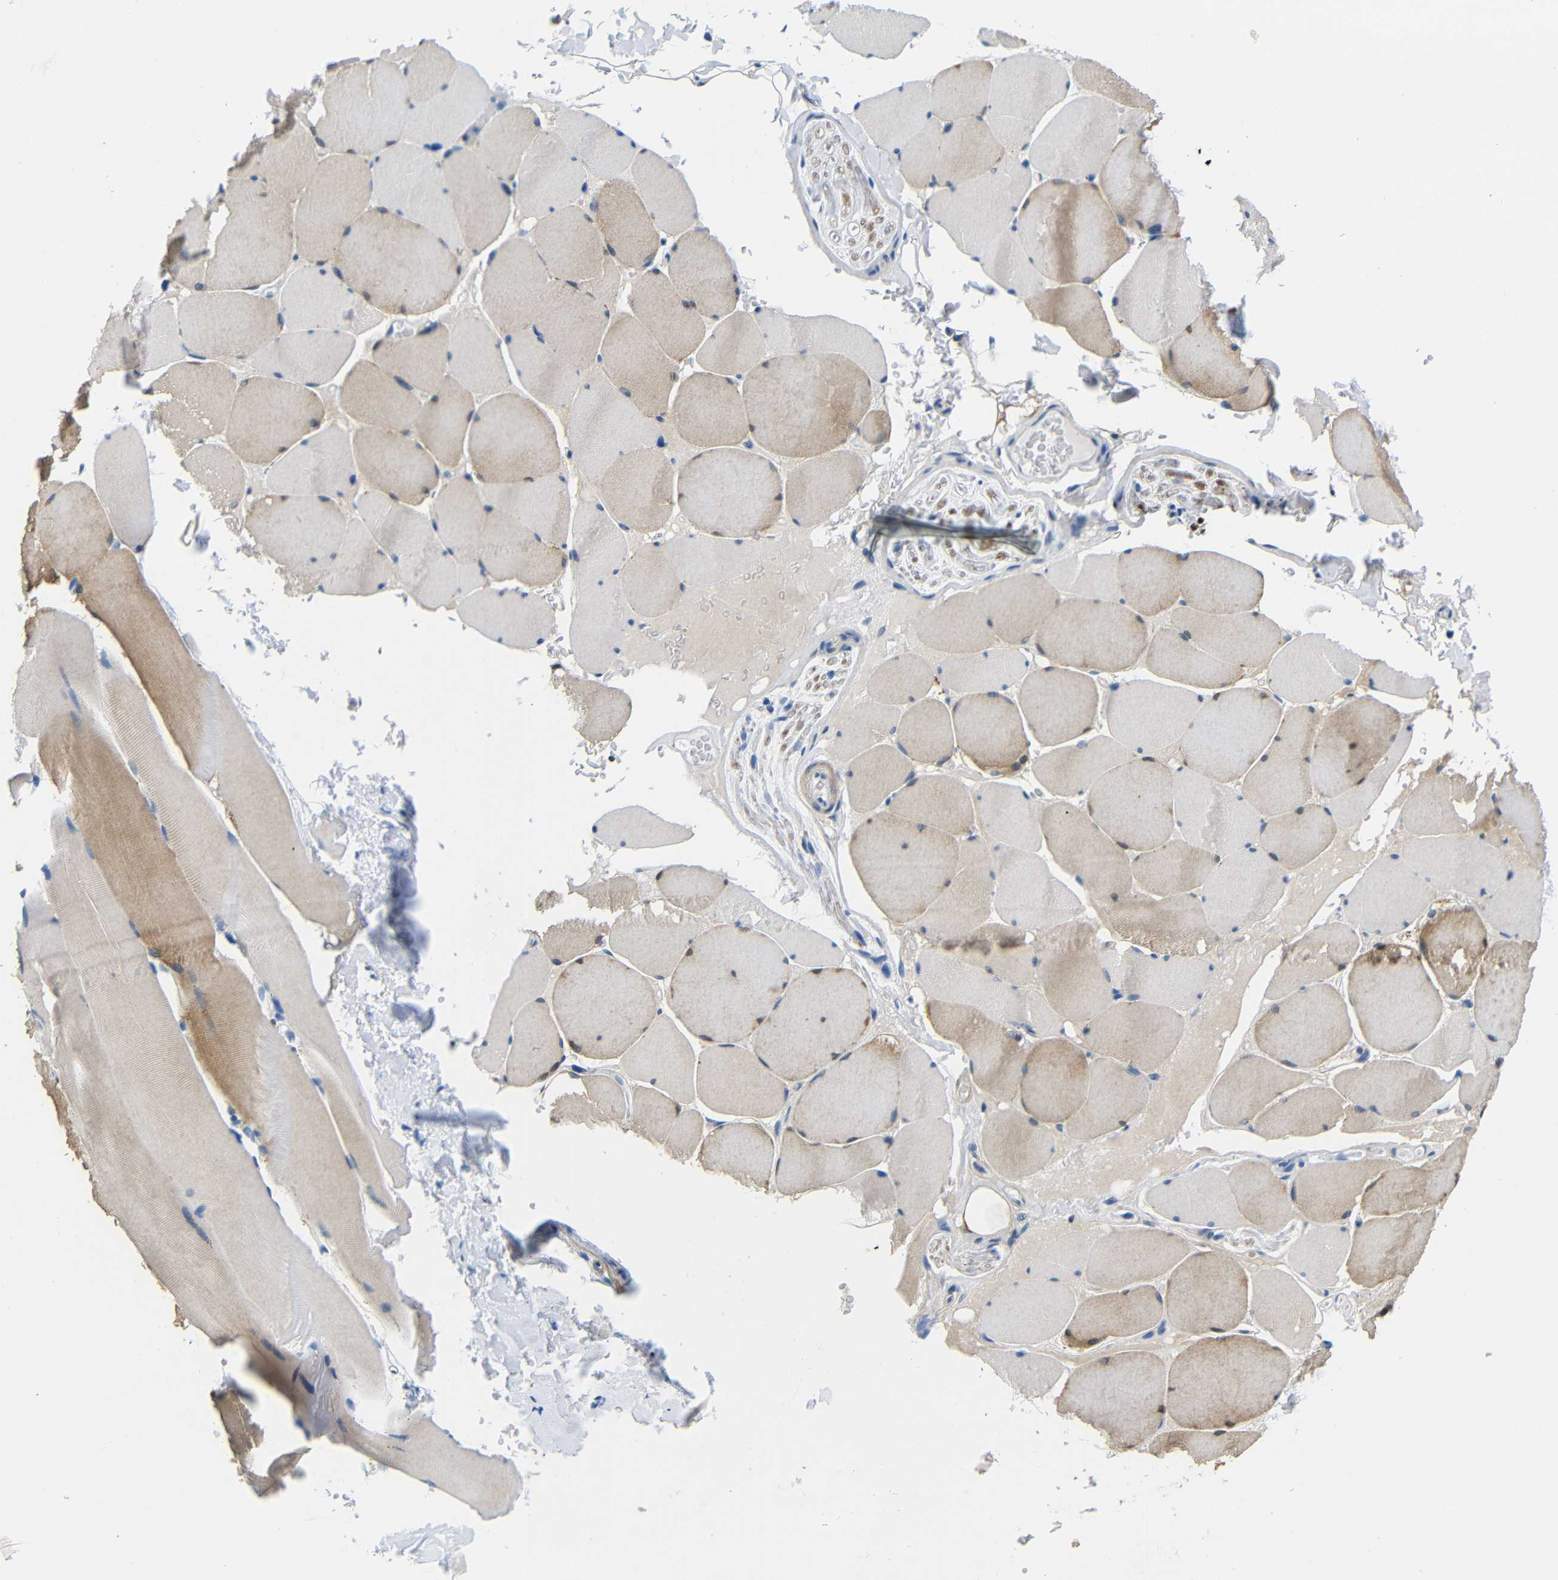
{"staining": {"intensity": "moderate", "quantity": "25%-75%", "location": "cytoplasmic/membranous"}, "tissue": "skeletal muscle", "cell_type": "Myocytes", "image_type": "normal", "snomed": [{"axis": "morphology", "description": "Normal tissue, NOS"}, {"axis": "topography", "description": "Skin"}, {"axis": "topography", "description": "Skeletal muscle"}], "caption": "The photomicrograph demonstrates staining of normal skeletal muscle, revealing moderate cytoplasmic/membranous protein positivity (brown color) within myocytes. (DAB IHC, brown staining for protein, blue staining for nuclei).", "gene": "NEGR1", "patient": {"sex": "male", "age": 83}}